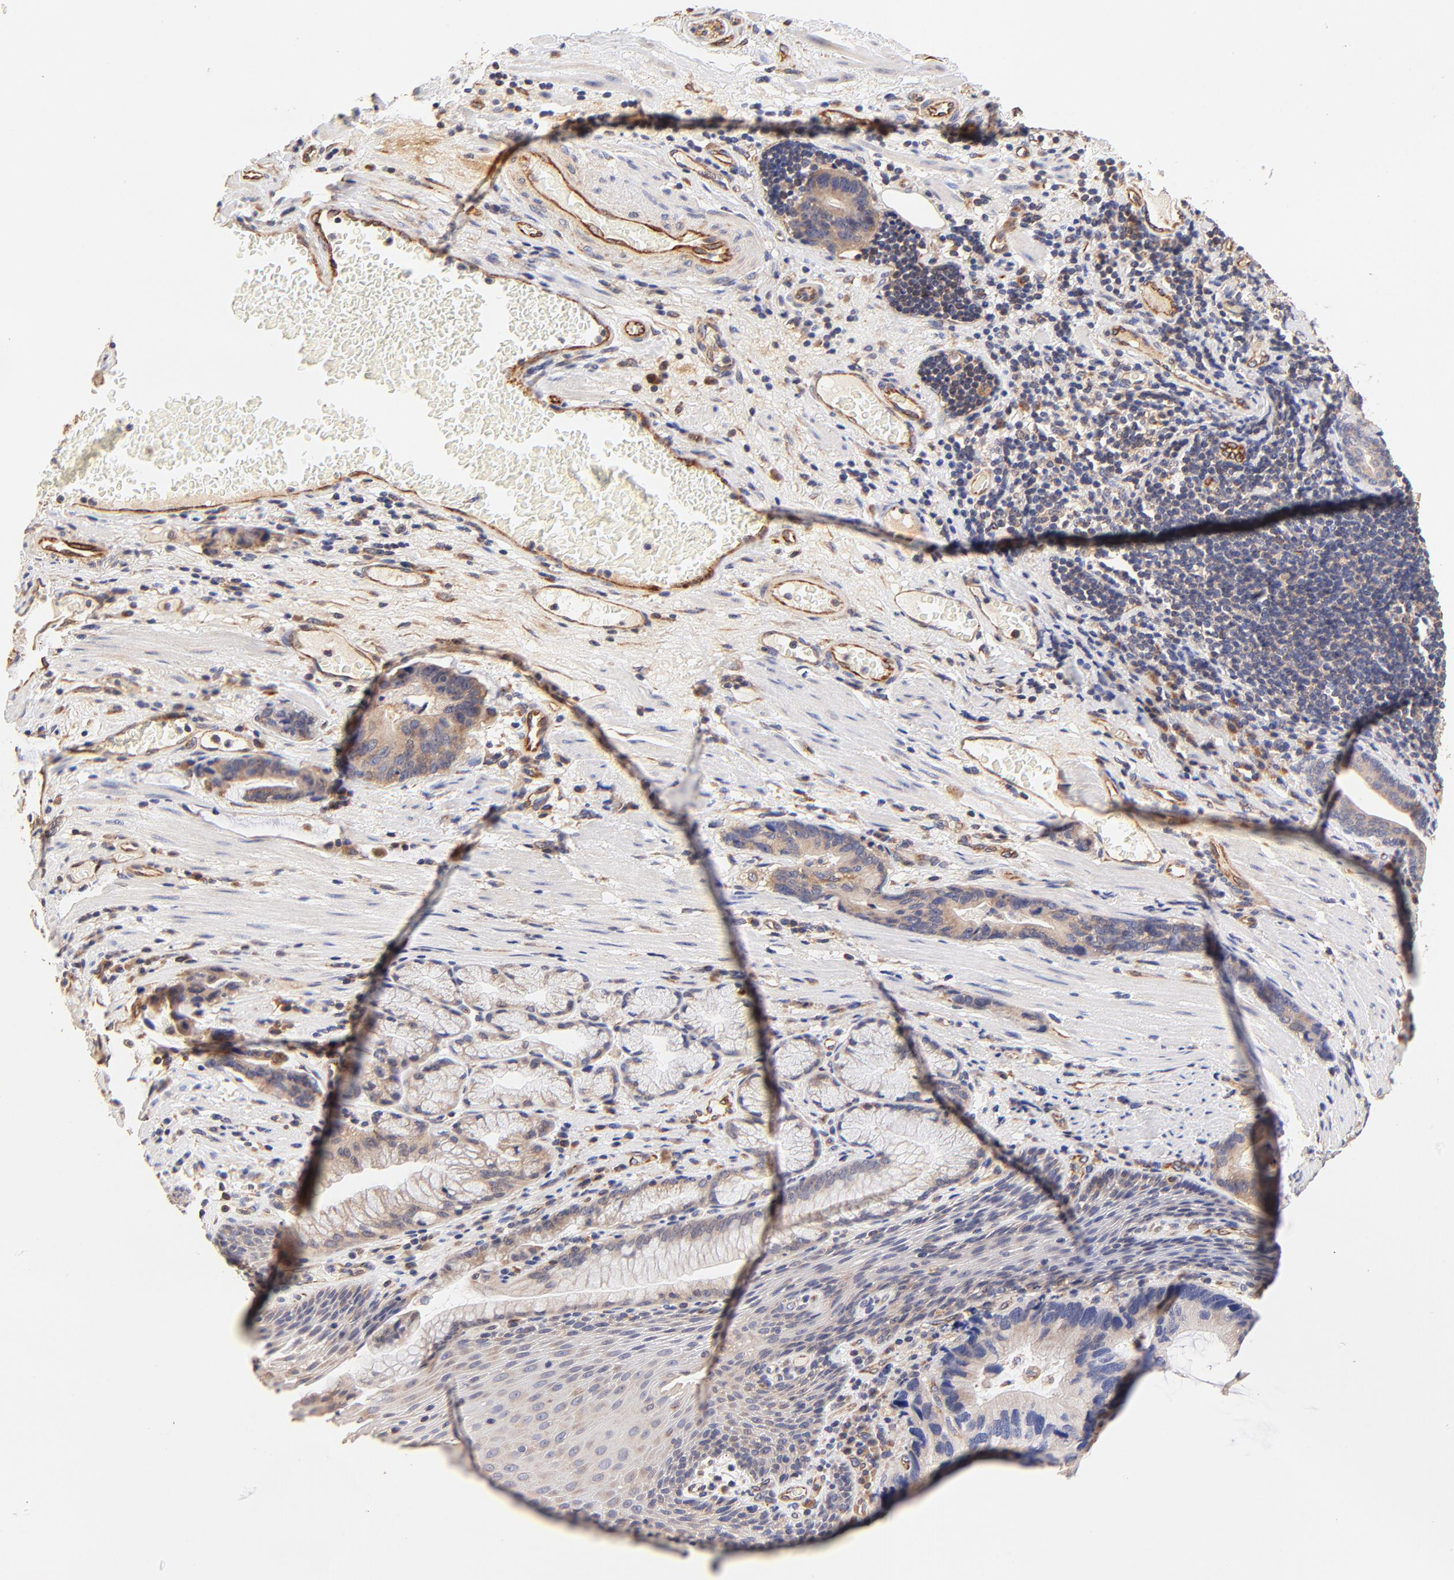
{"staining": {"intensity": "weak", "quantity": ">75%", "location": "cytoplasmic/membranous"}, "tissue": "stomach cancer", "cell_type": "Tumor cells", "image_type": "cancer", "snomed": [{"axis": "morphology", "description": "Adenocarcinoma, NOS"}, {"axis": "topography", "description": "Esophagus"}, {"axis": "topography", "description": "Stomach"}], "caption": "Tumor cells display low levels of weak cytoplasmic/membranous expression in about >75% of cells in human stomach adenocarcinoma.", "gene": "TNFAIP3", "patient": {"sex": "male", "age": 74}}